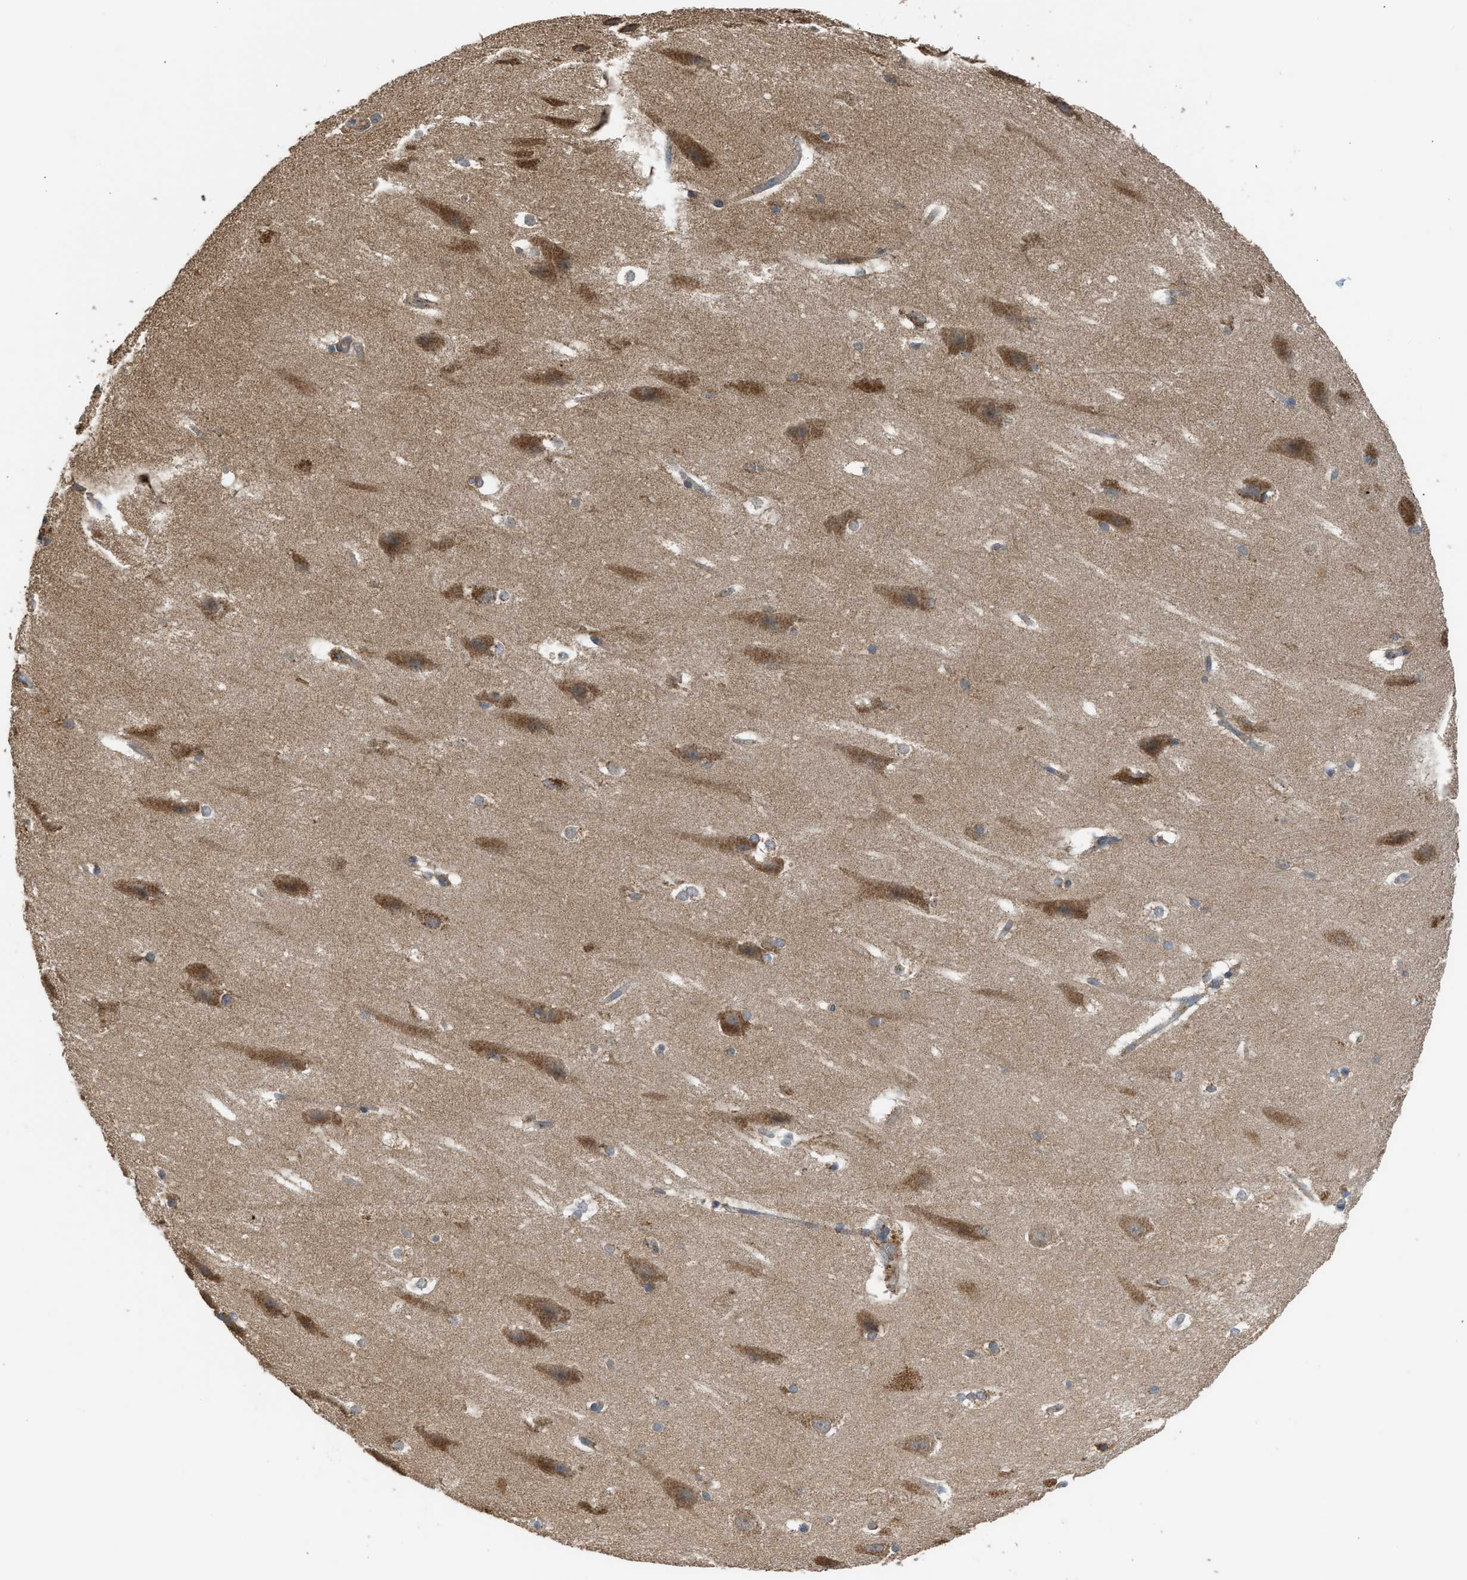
{"staining": {"intensity": "moderate", "quantity": "<25%", "location": "cytoplasmic/membranous"}, "tissue": "hippocampus", "cell_type": "Glial cells", "image_type": "normal", "snomed": [{"axis": "morphology", "description": "Normal tissue, NOS"}, {"axis": "topography", "description": "Hippocampus"}], "caption": "Glial cells demonstrate low levels of moderate cytoplasmic/membranous staining in about <25% of cells in benign human hippocampus. The staining was performed using DAB (3,3'-diaminobenzidine) to visualize the protein expression in brown, while the nuclei were stained in blue with hematoxylin (Magnification: 20x).", "gene": "STARD3", "patient": {"sex": "female", "age": 19}}